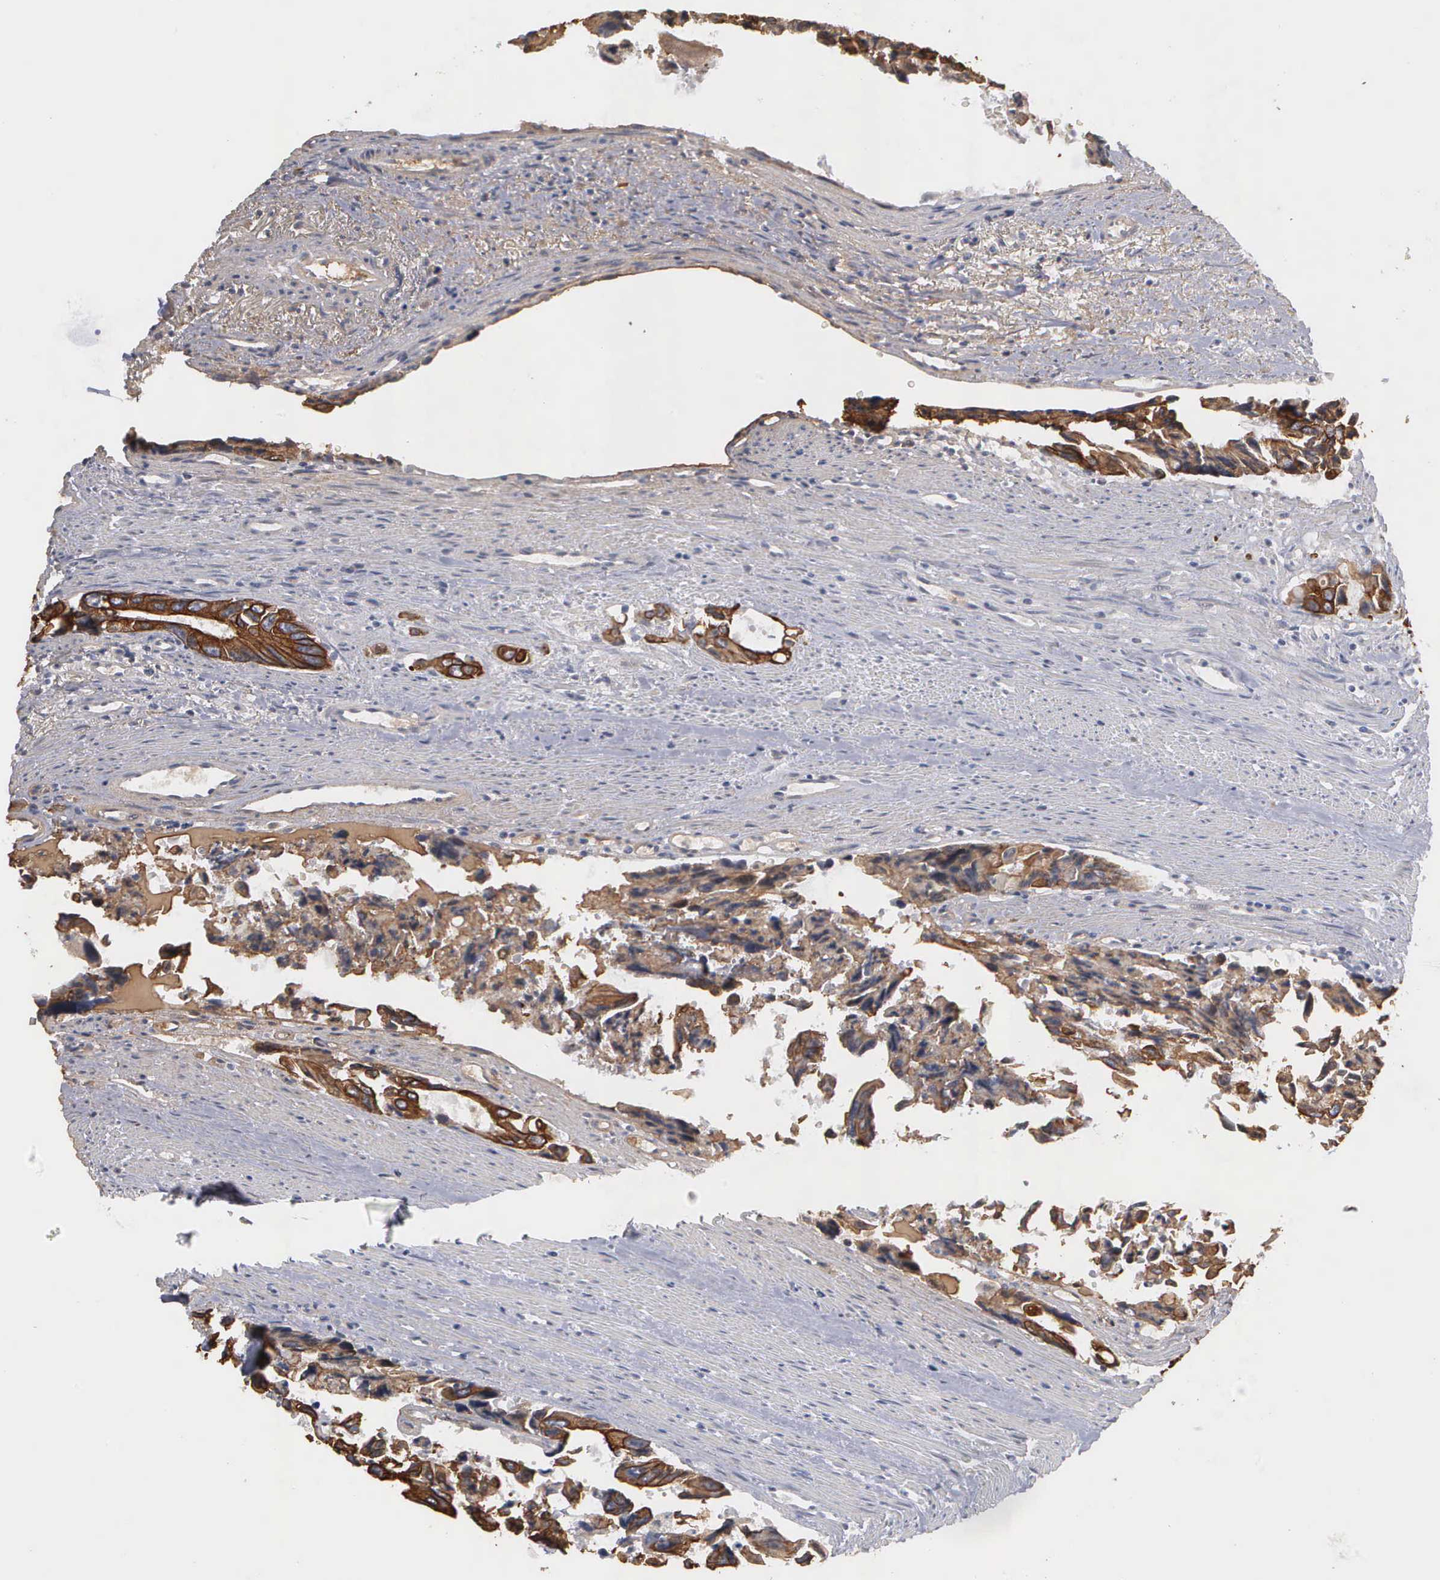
{"staining": {"intensity": "moderate", "quantity": "25%-75%", "location": "cytoplasmic/membranous"}, "tissue": "colorectal cancer", "cell_type": "Tumor cells", "image_type": "cancer", "snomed": [{"axis": "morphology", "description": "Adenocarcinoma, NOS"}, {"axis": "topography", "description": "Rectum"}], "caption": "Immunohistochemical staining of human adenocarcinoma (colorectal) displays medium levels of moderate cytoplasmic/membranous staining in approximately 25%-75% of tumor cells.", "gene": "WDR89", "patient": {"sex": "male", "age": 76}}